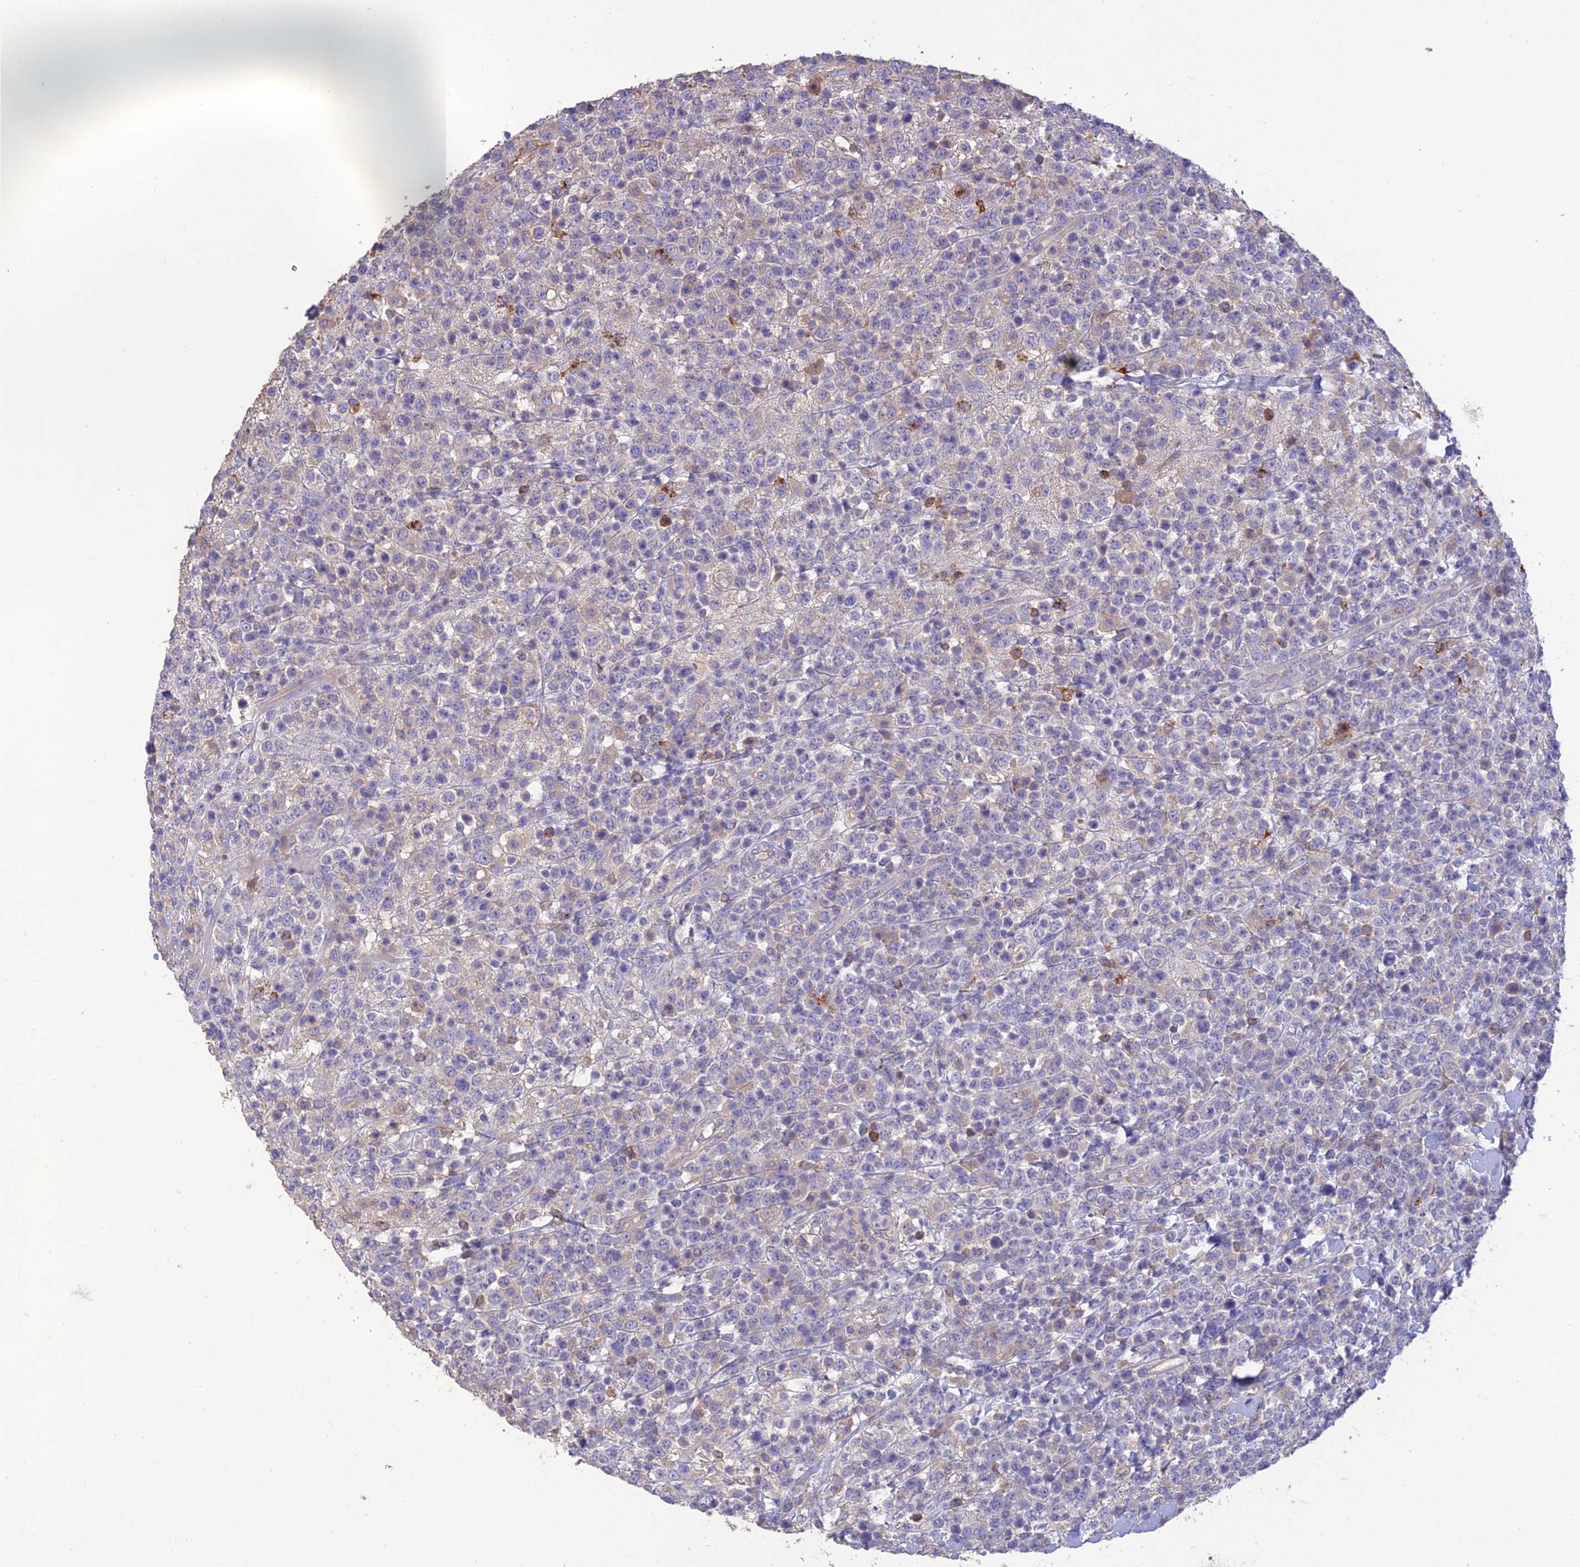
{"staining": {"intensity": "moderate", "quantity": "<25%", "location": "cytoplasmic/membranous"}, "tissue": "lymphoma", "cell_type": "Tumor cells", "image_type": "cancer", "snomed": [{"axis": "morphology", "description": "Malignant lymphoma, non-Hodgkin's type, High grade"}, {"axis": "topography", "description": "Colon"}], "caption": "Immunohistochemistry micrograph of malignant lymphoma, non-Hodgkin's type (high-grade) stained for a protein (brown), which exhibits low levels of moderate cytoplasmic/membranous expression in approximately <25% of tumor cells.", "gene": "SFT2D2", "patient": {"sex": "female", "age": 53}}